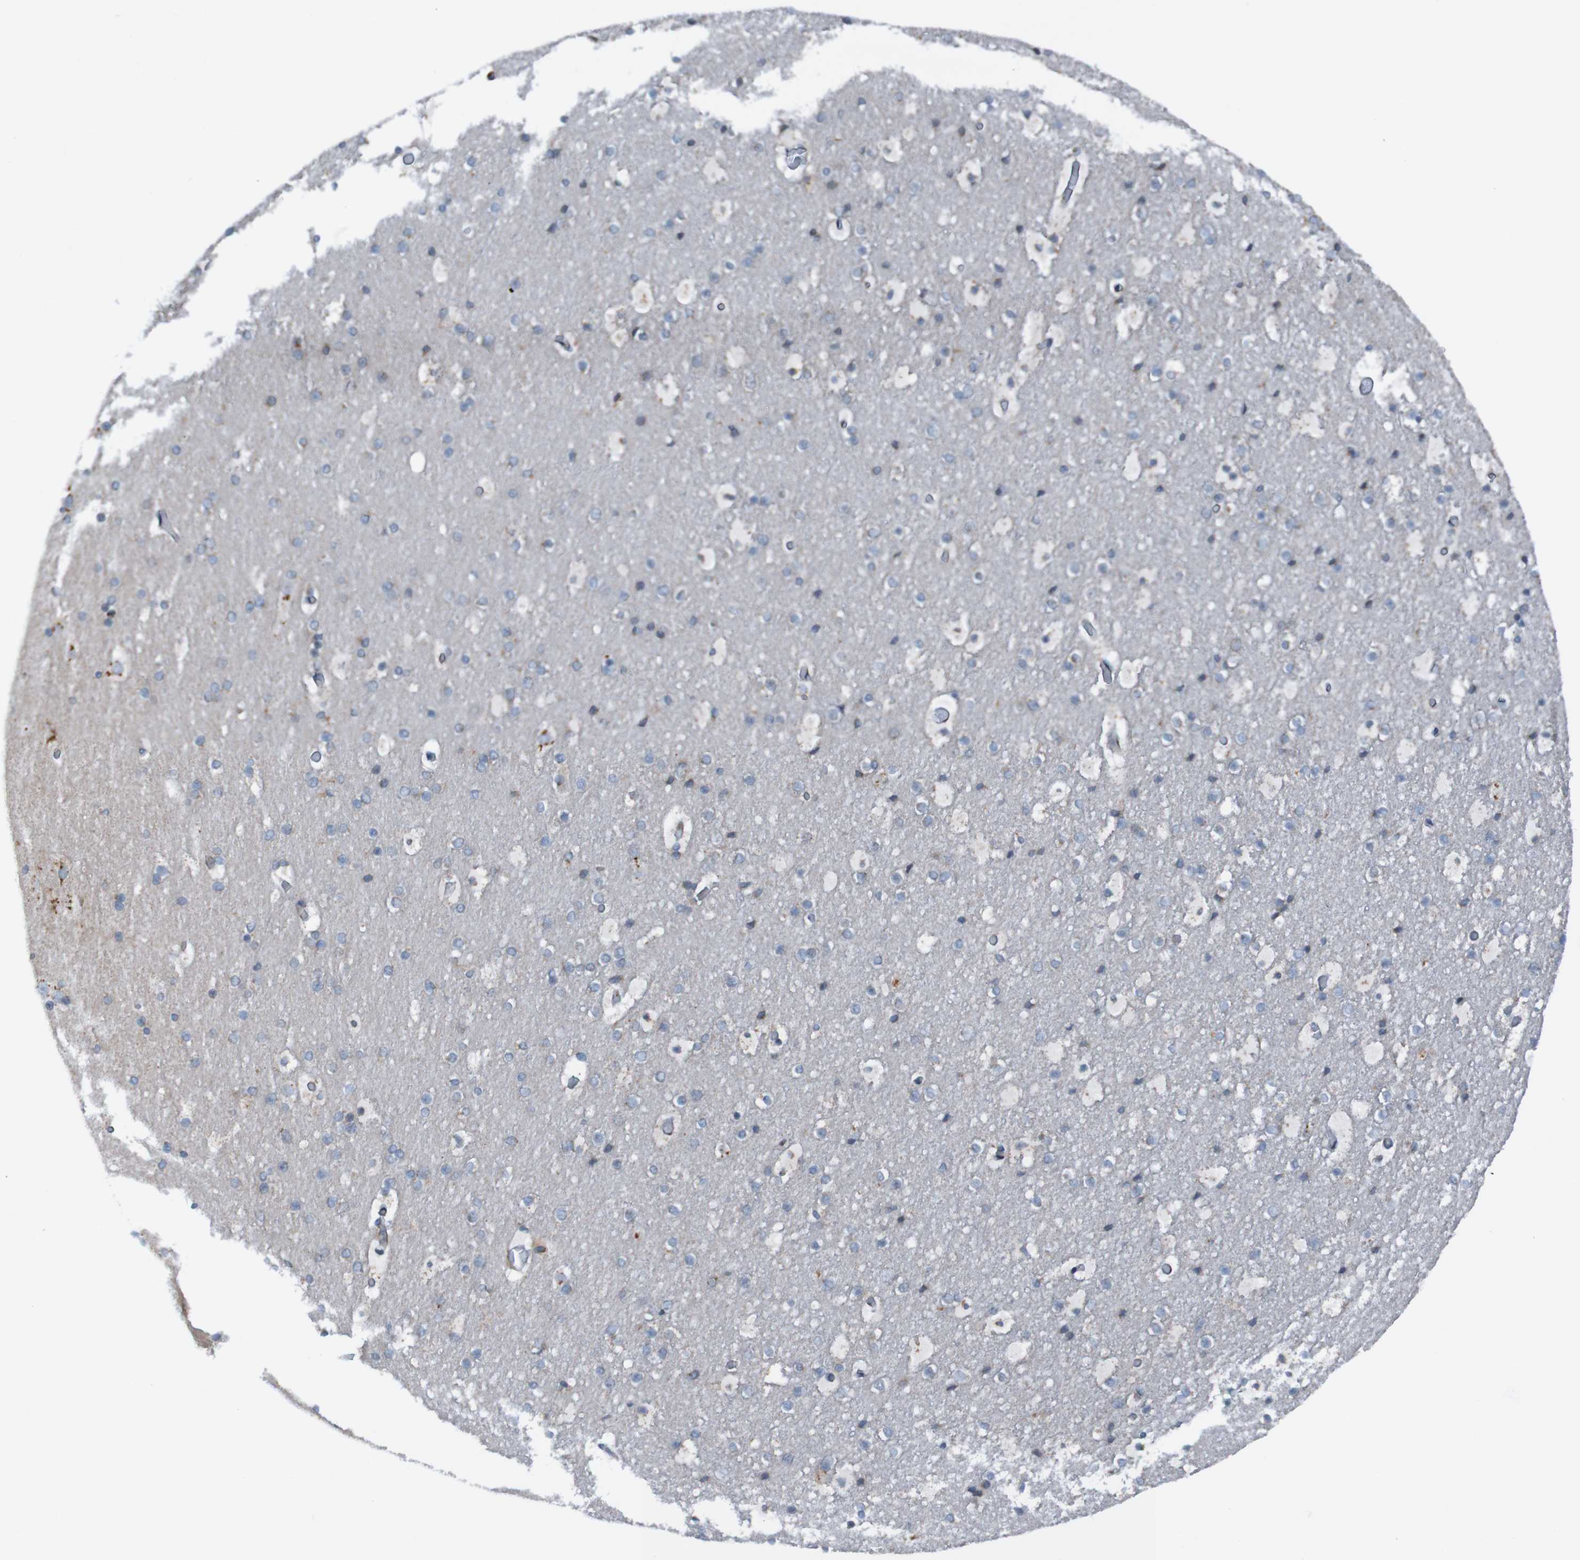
{"staining": {"intensity": "negative", "quantity": "none", "location": "none"}, "tissue": "cerebral cortex", "cell_type": "Endothelial cells", "image_type": "normal", "snomed": [{"axis": "morphology", "description": "Normal tissue, NOS"}, {"axis": "topography", "description": "Cerebral cortex"}], "caption": "Endothelial cells show no significant protein staining in unremarkable cerebral cortex.", "gene": "UNG", "patient": {"sex": "male", "age": 57}}